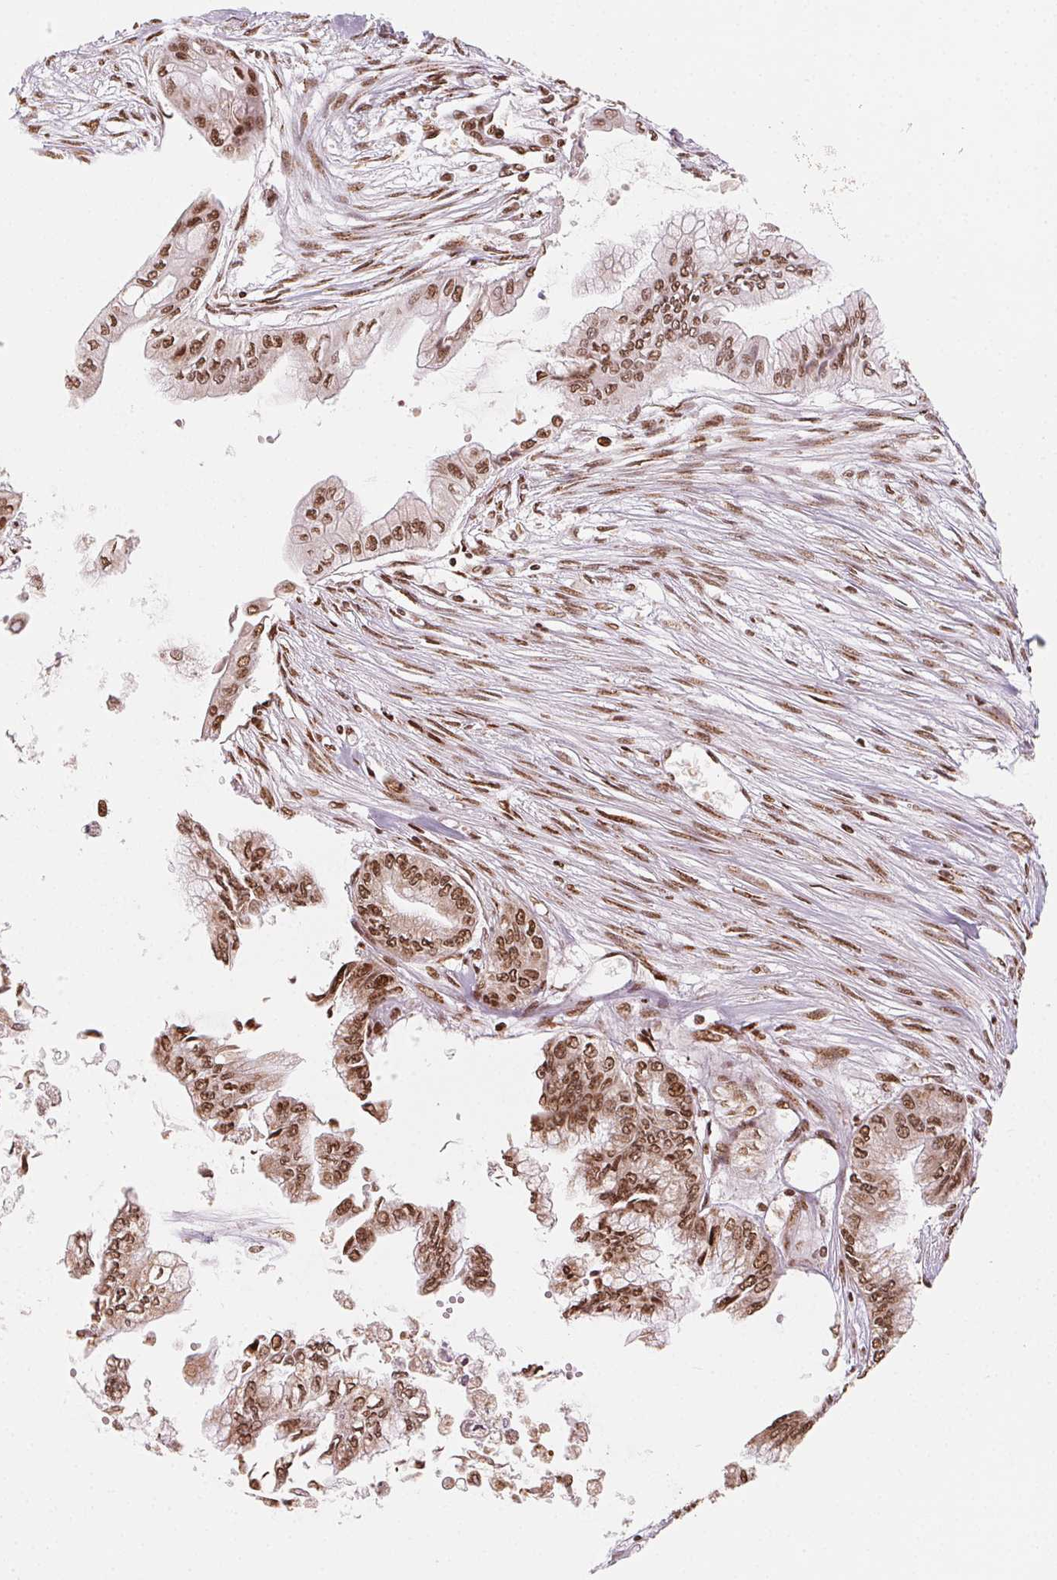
{"staining": {"intensity": "moderate", "quantity": ">75%", "location": "nuclear"}, "tissue": "pancreatic cancer", "cell_type": "Tumor cells", "image_type": "cancer", "snomed": [{"axis": "morphology", "description": "Adenocarcinoma, NOS"}, {"axis": "topography", "description": "Pancreas"}], "caption": "Human adenocarcinoma (pancreatic) stained for a protein (brown) exhibits moderate nuclear positive staining in about >75% of tumor cells.", "gene": "TOPORS", "patient": {"sex": "female", "age": 68}}